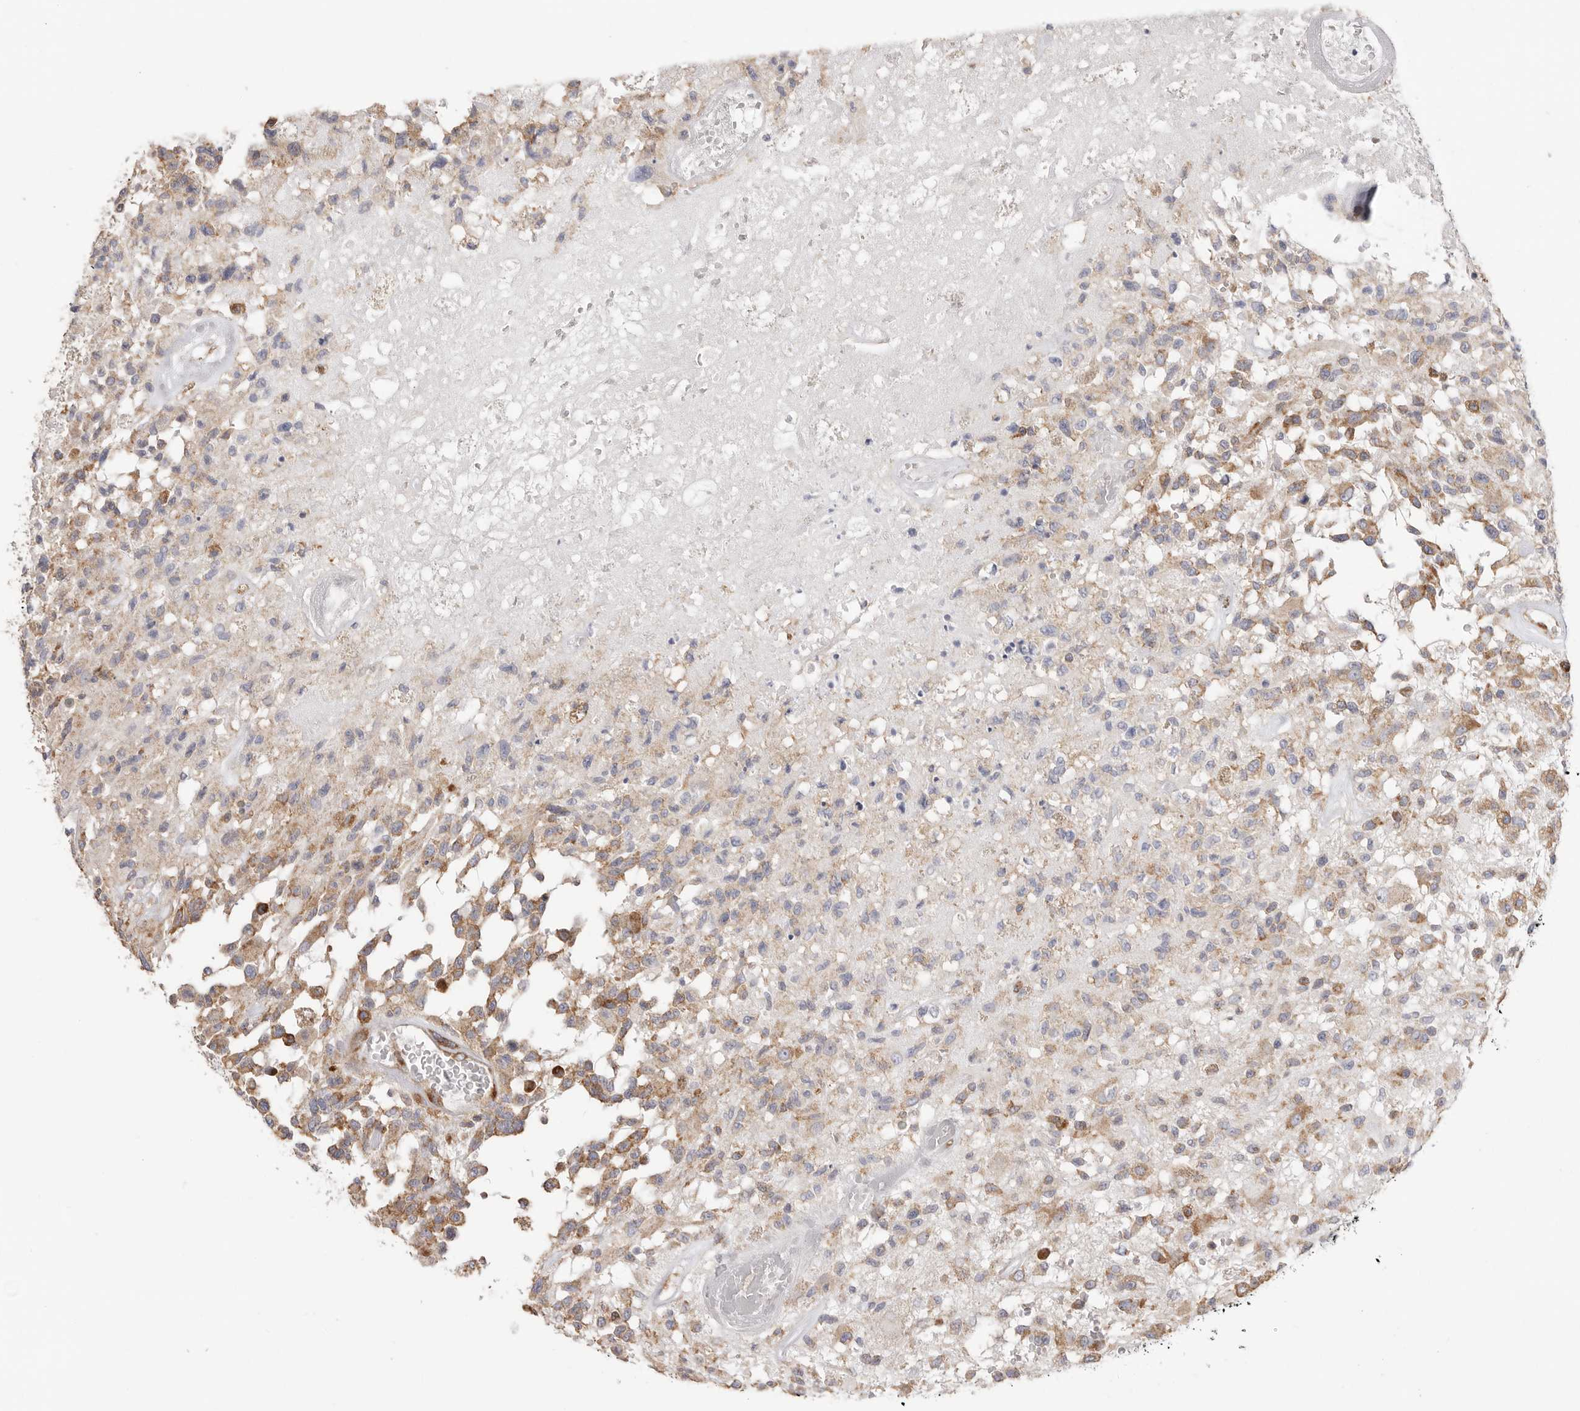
{"staining": {"intensity": "moderate", "quantity": ">75%", "location": "cytoplasmic/membranous"}, "tissue": "glioma", "cell_type": "Tumor cells", "image_type": "cancer", "snomed": [{"axis": "morphology", "description": "Glioma, malignant, High grade"}, {"axis": "morphology", "description": "Glioblastoma, NOS"}, {"axis": "topography", "description": "Brain"}], "caption": "Moderate cytoplasmic/membranous staining is appreciated in about >75% of tumor cells in malignant glioma (high-grade). The staining was performed using DAB to visualize the protein expression in brown, while the nuclei were stained in blue with hematoxylin (Magnification: 20x).", "gene": "SERBP1", "patient": {"sex": "male", "age": 60}}